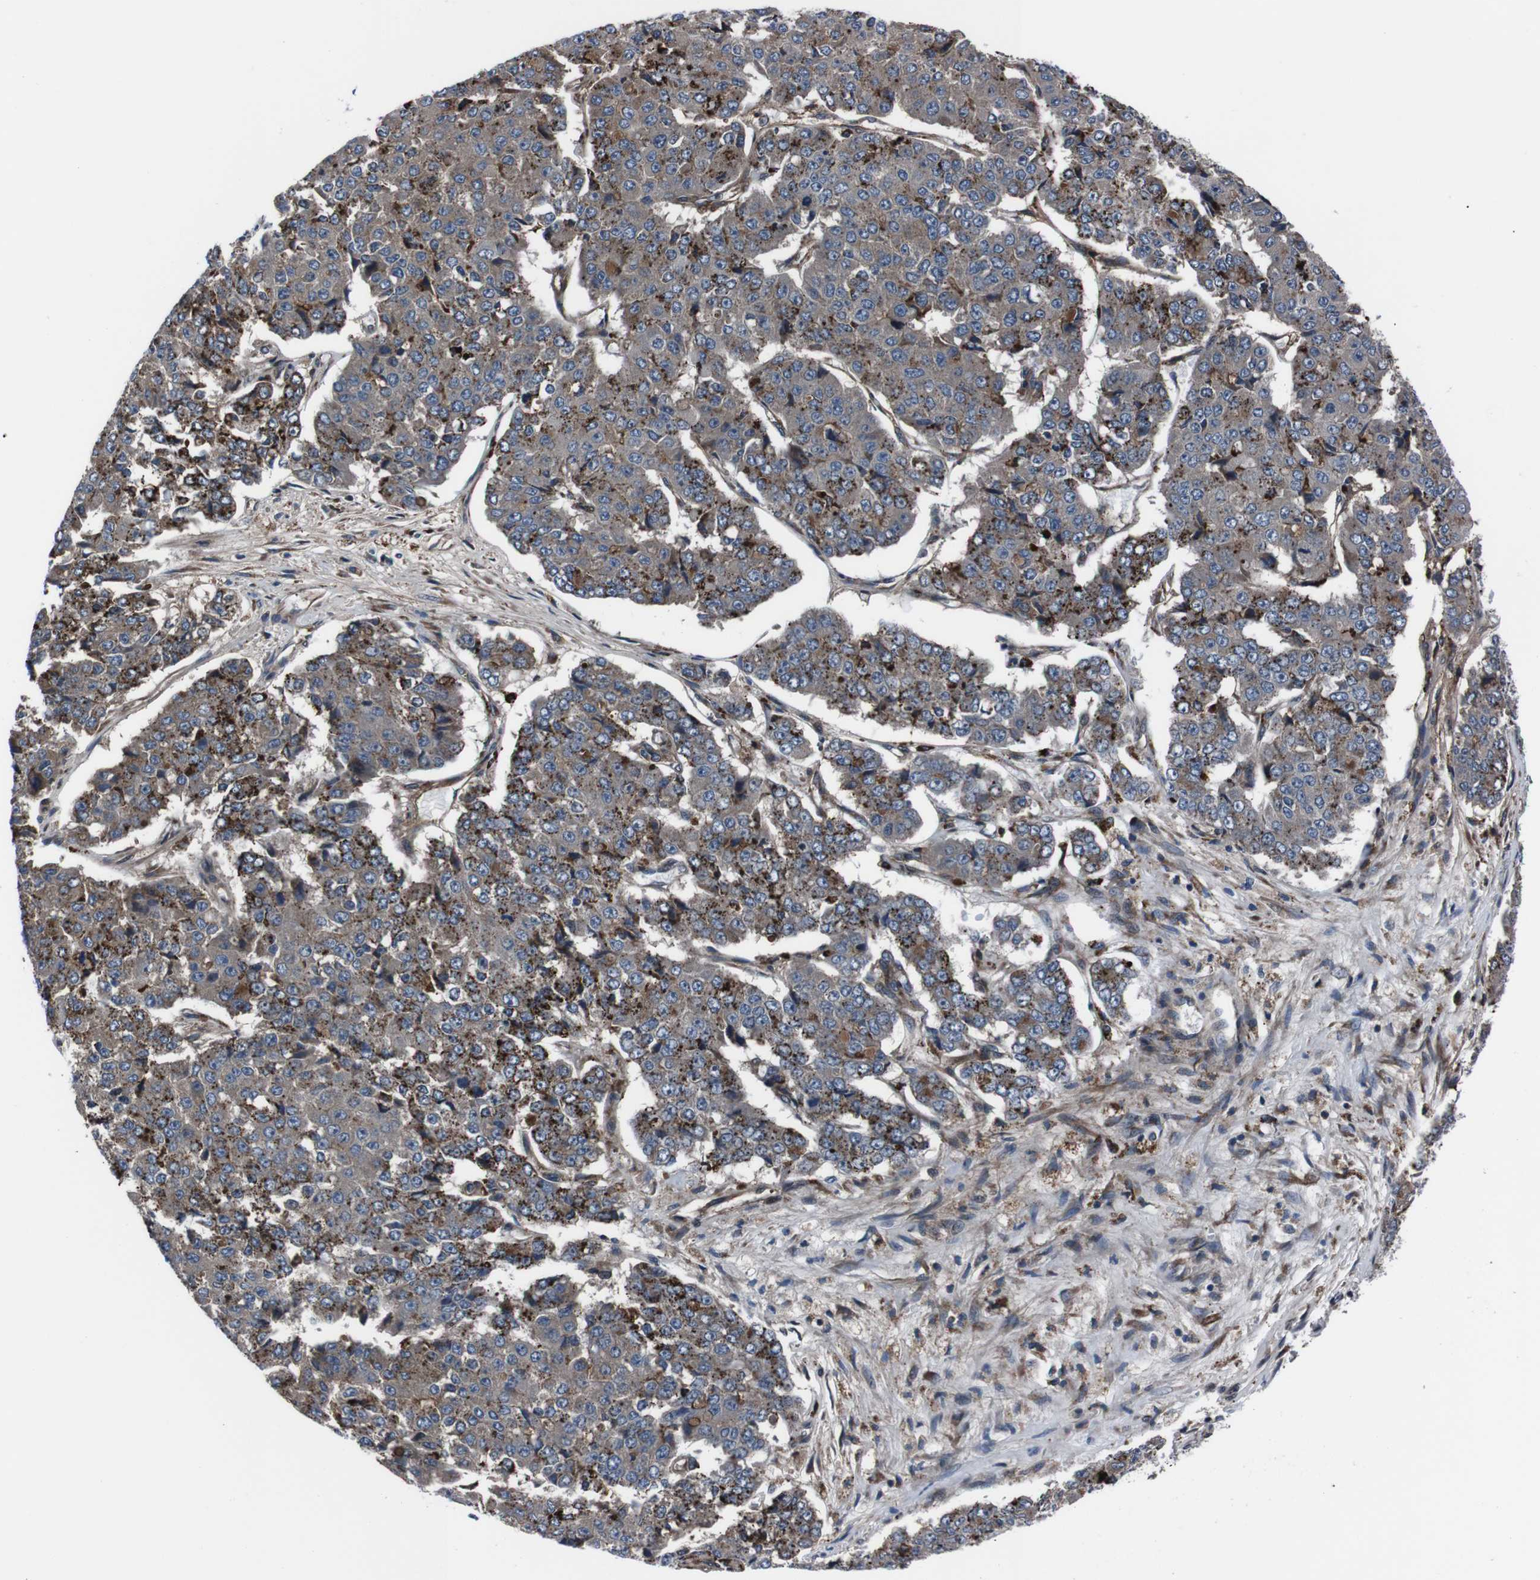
{"staining": {"intensity": "strong", "quantity": "<25%", "location": "cytoplasmic/membranous"}, "tissue": "pancreatic cancer", "cell_type": "Tumor cells", "image_type": "cancer", "snomed": [{"axis": "morphology", "description": "Adenocarcinoma, NOS"}, {"axis": "topography", "description": "Pancreas"}], "caption": "High-power microscopy captured an immunohistochemistry micrograph of pancreatic cancer, revealing strong cytoplasmic/membranous staining in approximately <25% of tumor cells.", "gene": "EIF4A2", "patient": {"sex": "male", "age": 50}}